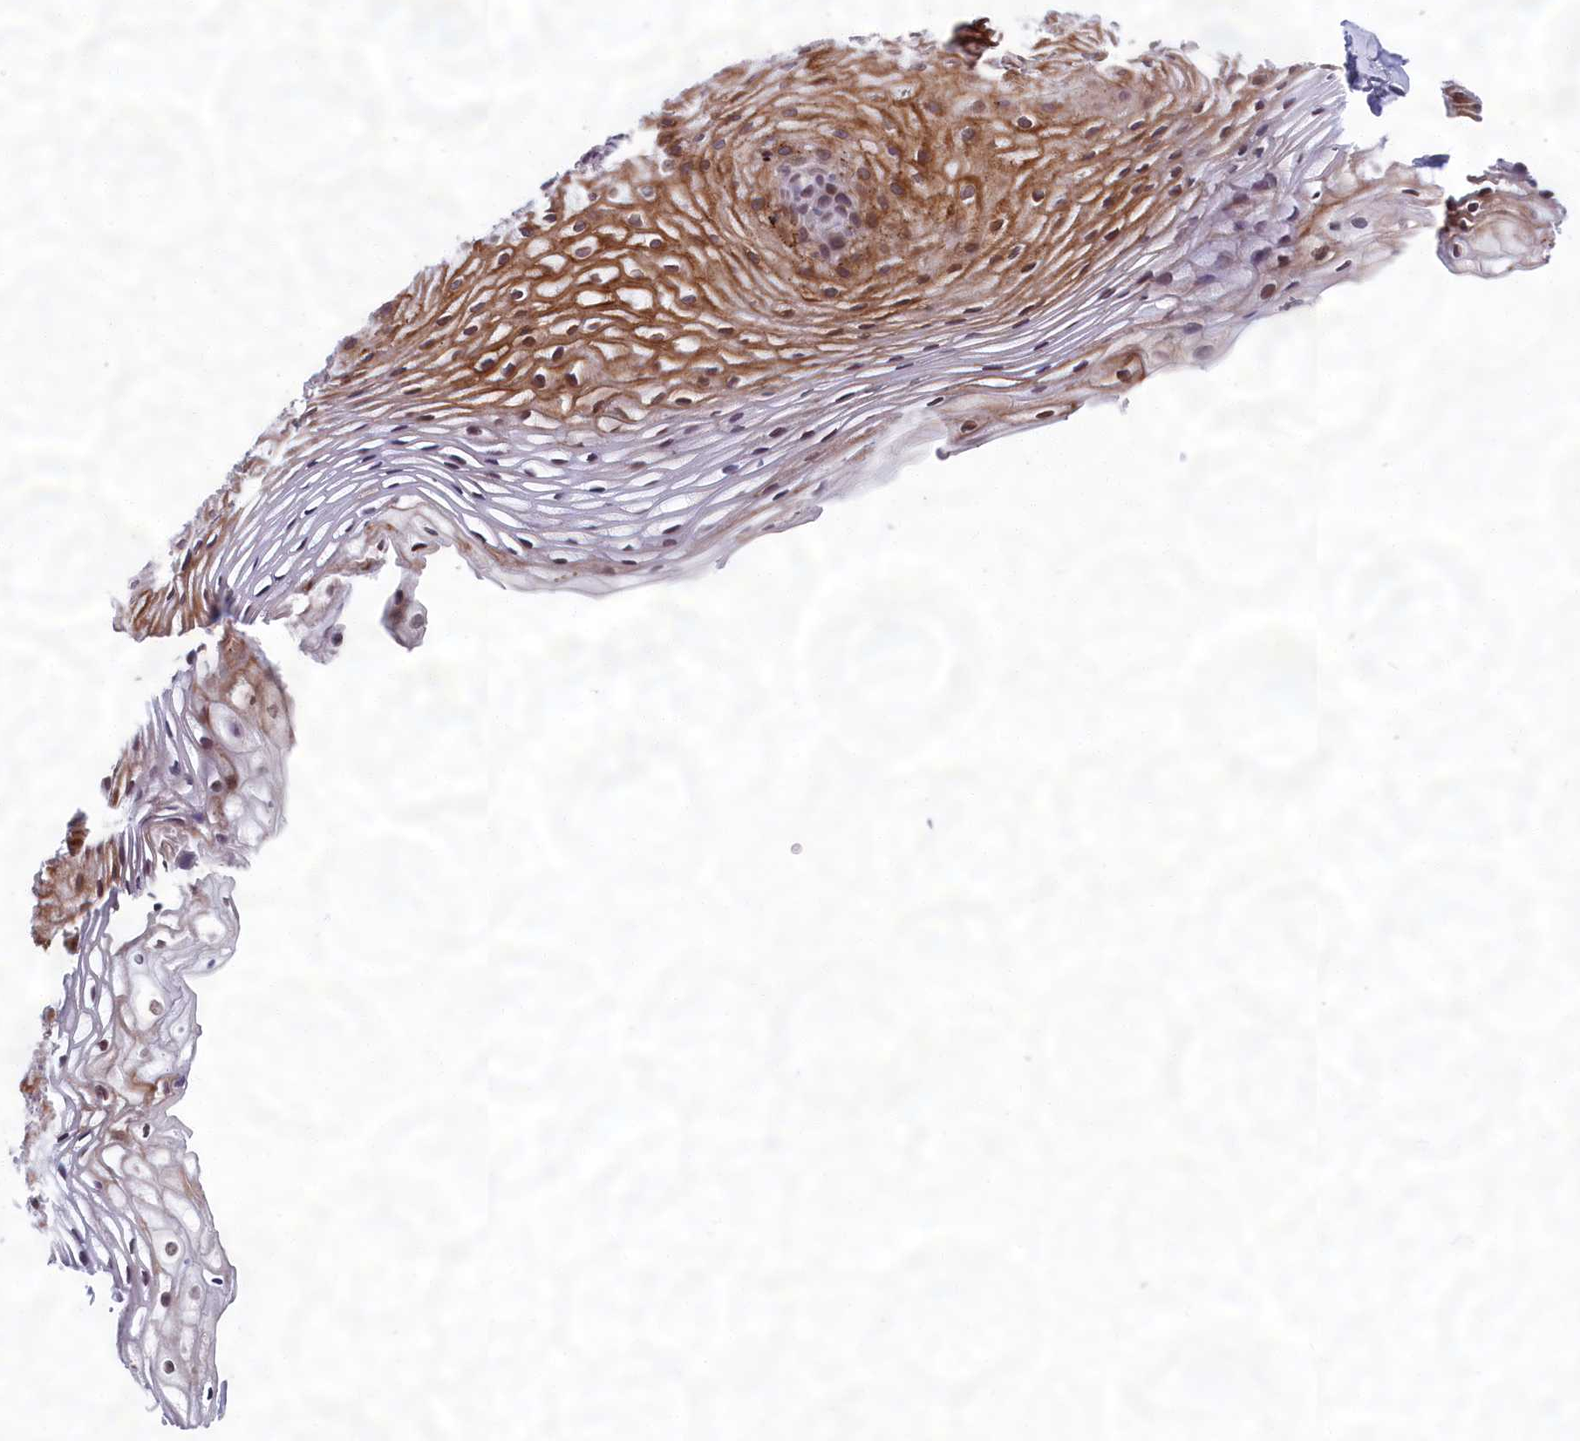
{"staining": {"intensity": "moderate", "quantity": ">75%", "location": "cytoplasmic/membranous,nuclear"}, "tissue": "vagina", "cell_type": "Squamous epithelial cells", "image_type": "normal", "snomed": [{"axis": "morphology", "description": "Normal tissue, NOS"}, {"axis": "topography", "description": "Vagina"}], "caption": "Moderate cytoplasmic/membranous,nuclear positivity is seen in approximately >75% of squamous epithelial cells in normal vagina.", "gene": "GPSM1", "patient": {"sex": "female", "age": 60}}